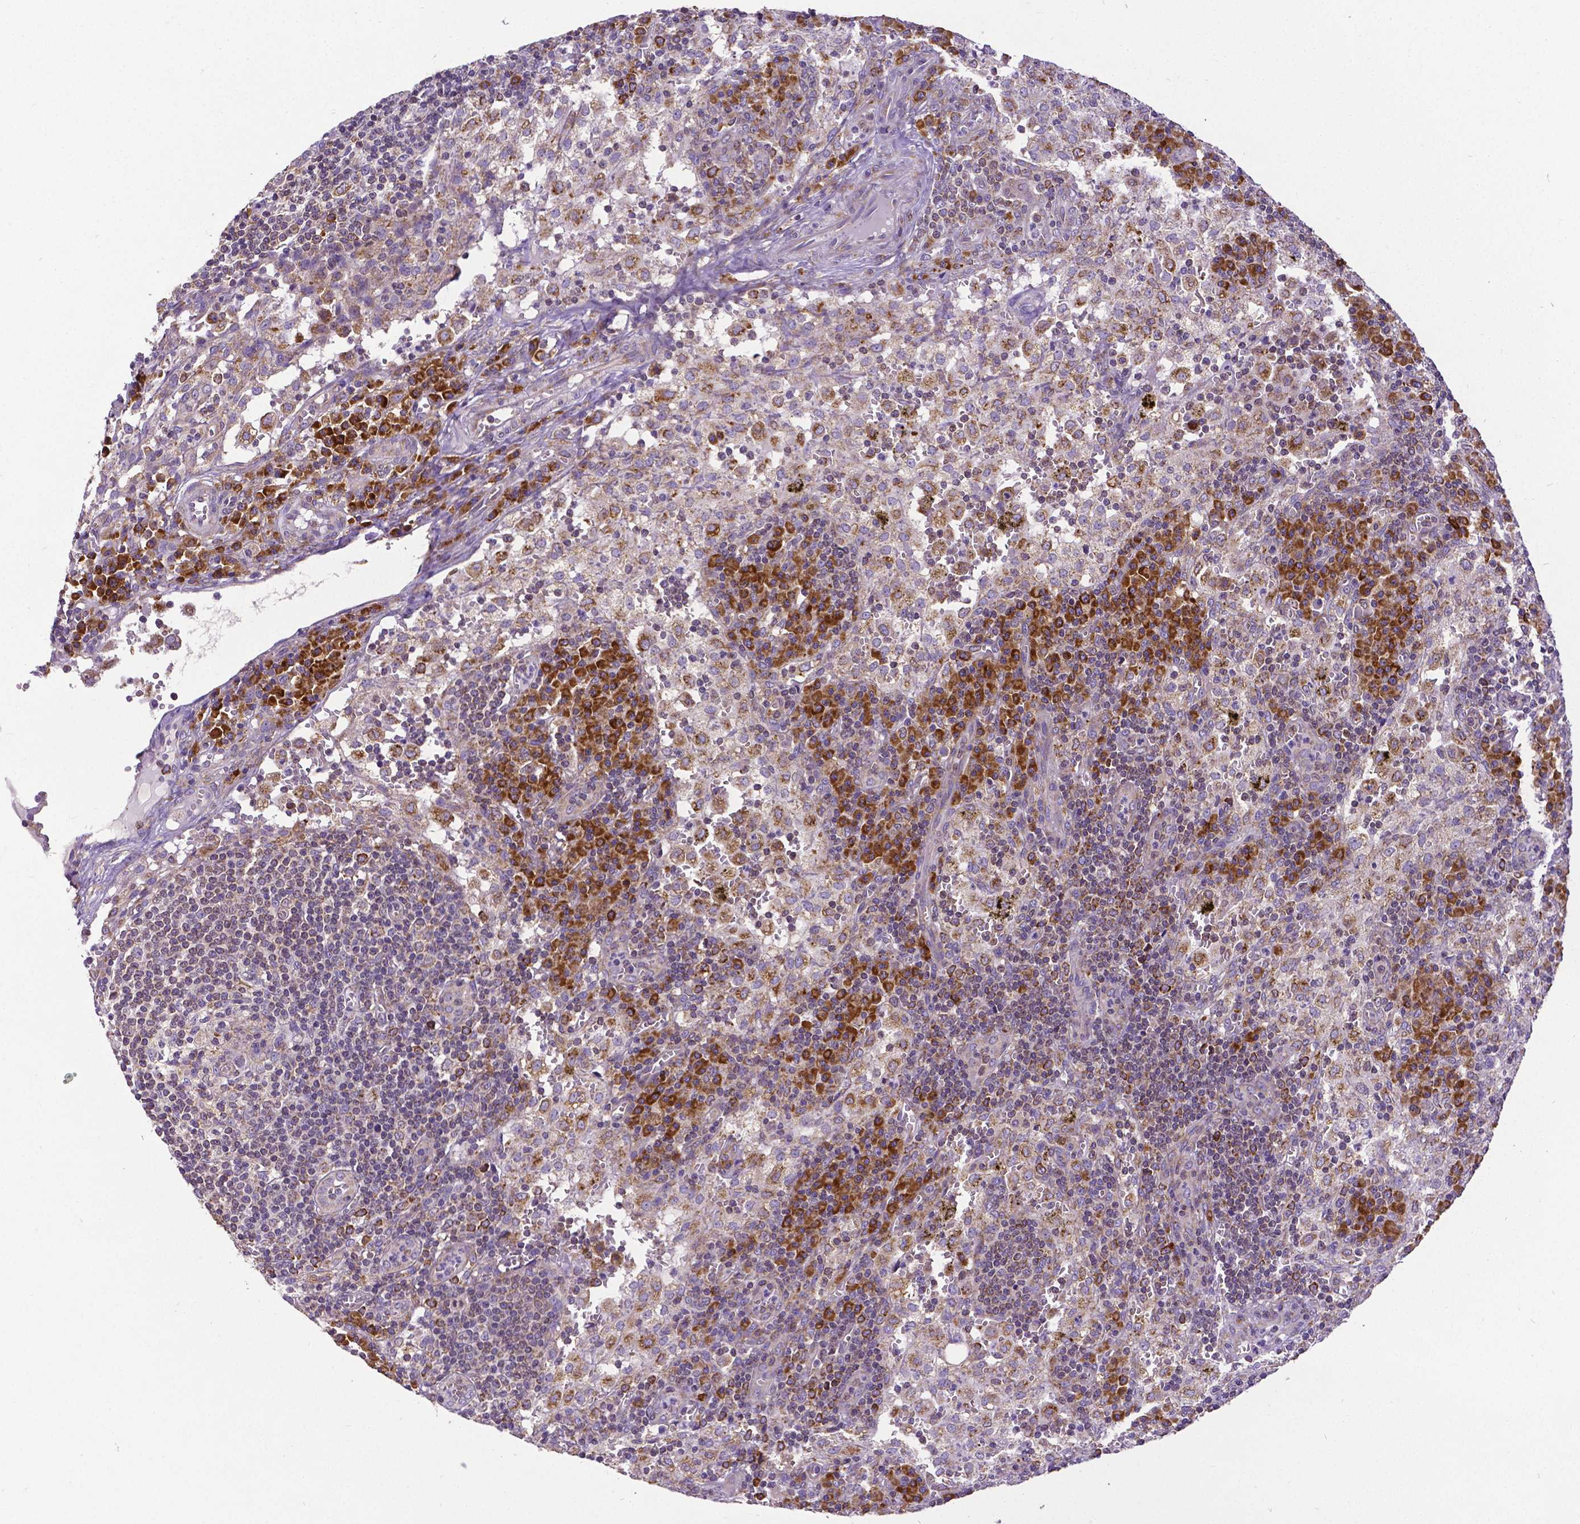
{"staining": {"intensity": "strong", "quantity": "<25%", "location": "cytoplasmic/membranous"}, "tissue": "lymph node", "cell_type": "Non-germinal center cells", "image_type": "normal", "snomed": [{"axis": "morphology", "description": "Normal tissue, NOS"}, {"axis": "topography", "description": "Lymph node"}], "caption": "IHC photomicrograph of normal lymph node stained for a protein (brown), which demonstrates medium levels of strong cytoplasmic/membranous expression in approximately <25% of non-germinal center cells.", "gene": "MTDH", "patient": {"sex": "male", "age": 62}}